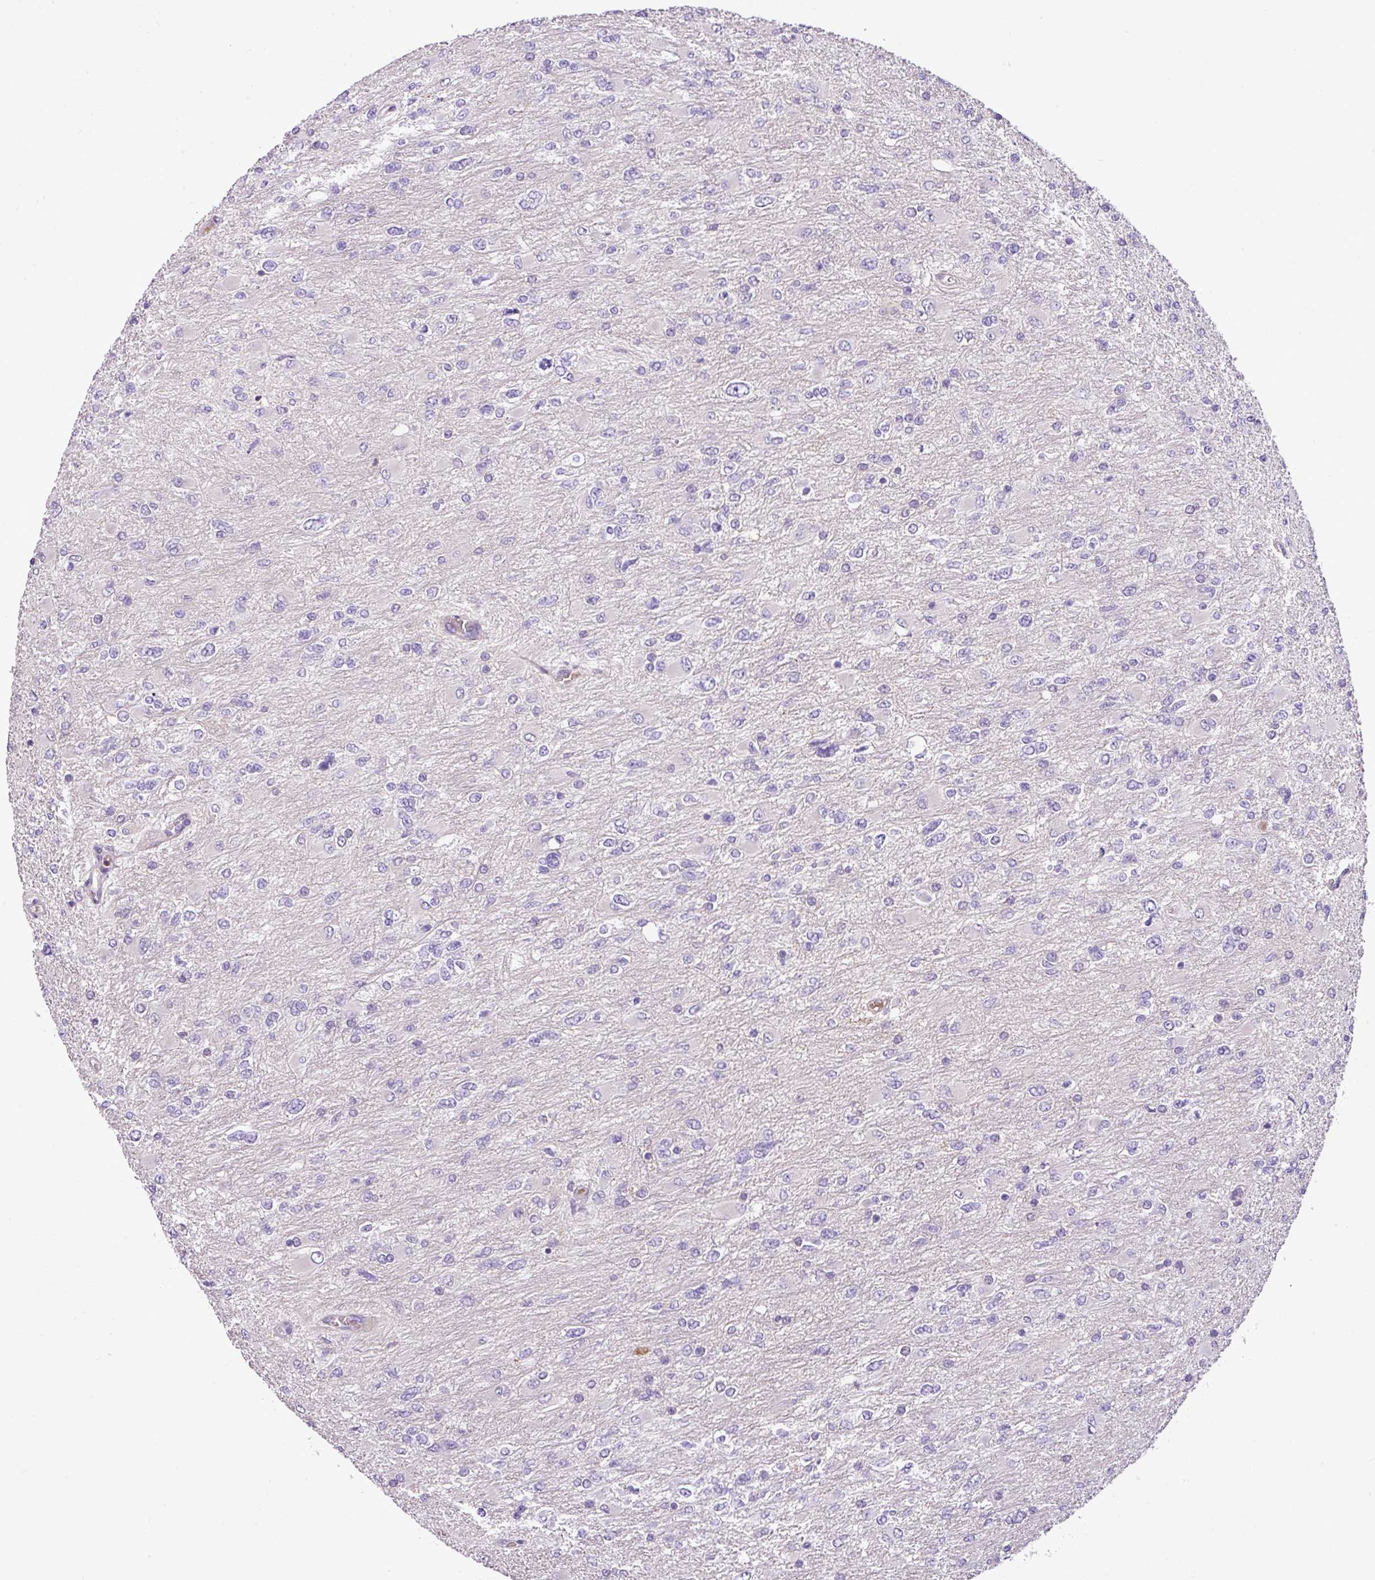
{"staining": {"intensity": "negative", "quantity": "none", "location": "none"}, "tissue": "glioma", "cell_type": "Tumor cells", "image_type": "cancer", "snomed": [{"axis": "morphology", "description": "Glioma, malignant, High grade"}, {"axis": "topography", "description": "Cerebral cortex"}], "caption": "This is an immunohistochemistry (IHC) histopathology image of human malignant glioma (high-grade). There is no expression in tumor cells.", "gene": "NBEAL2", "patient": {"sex": "female", "age": 36}}